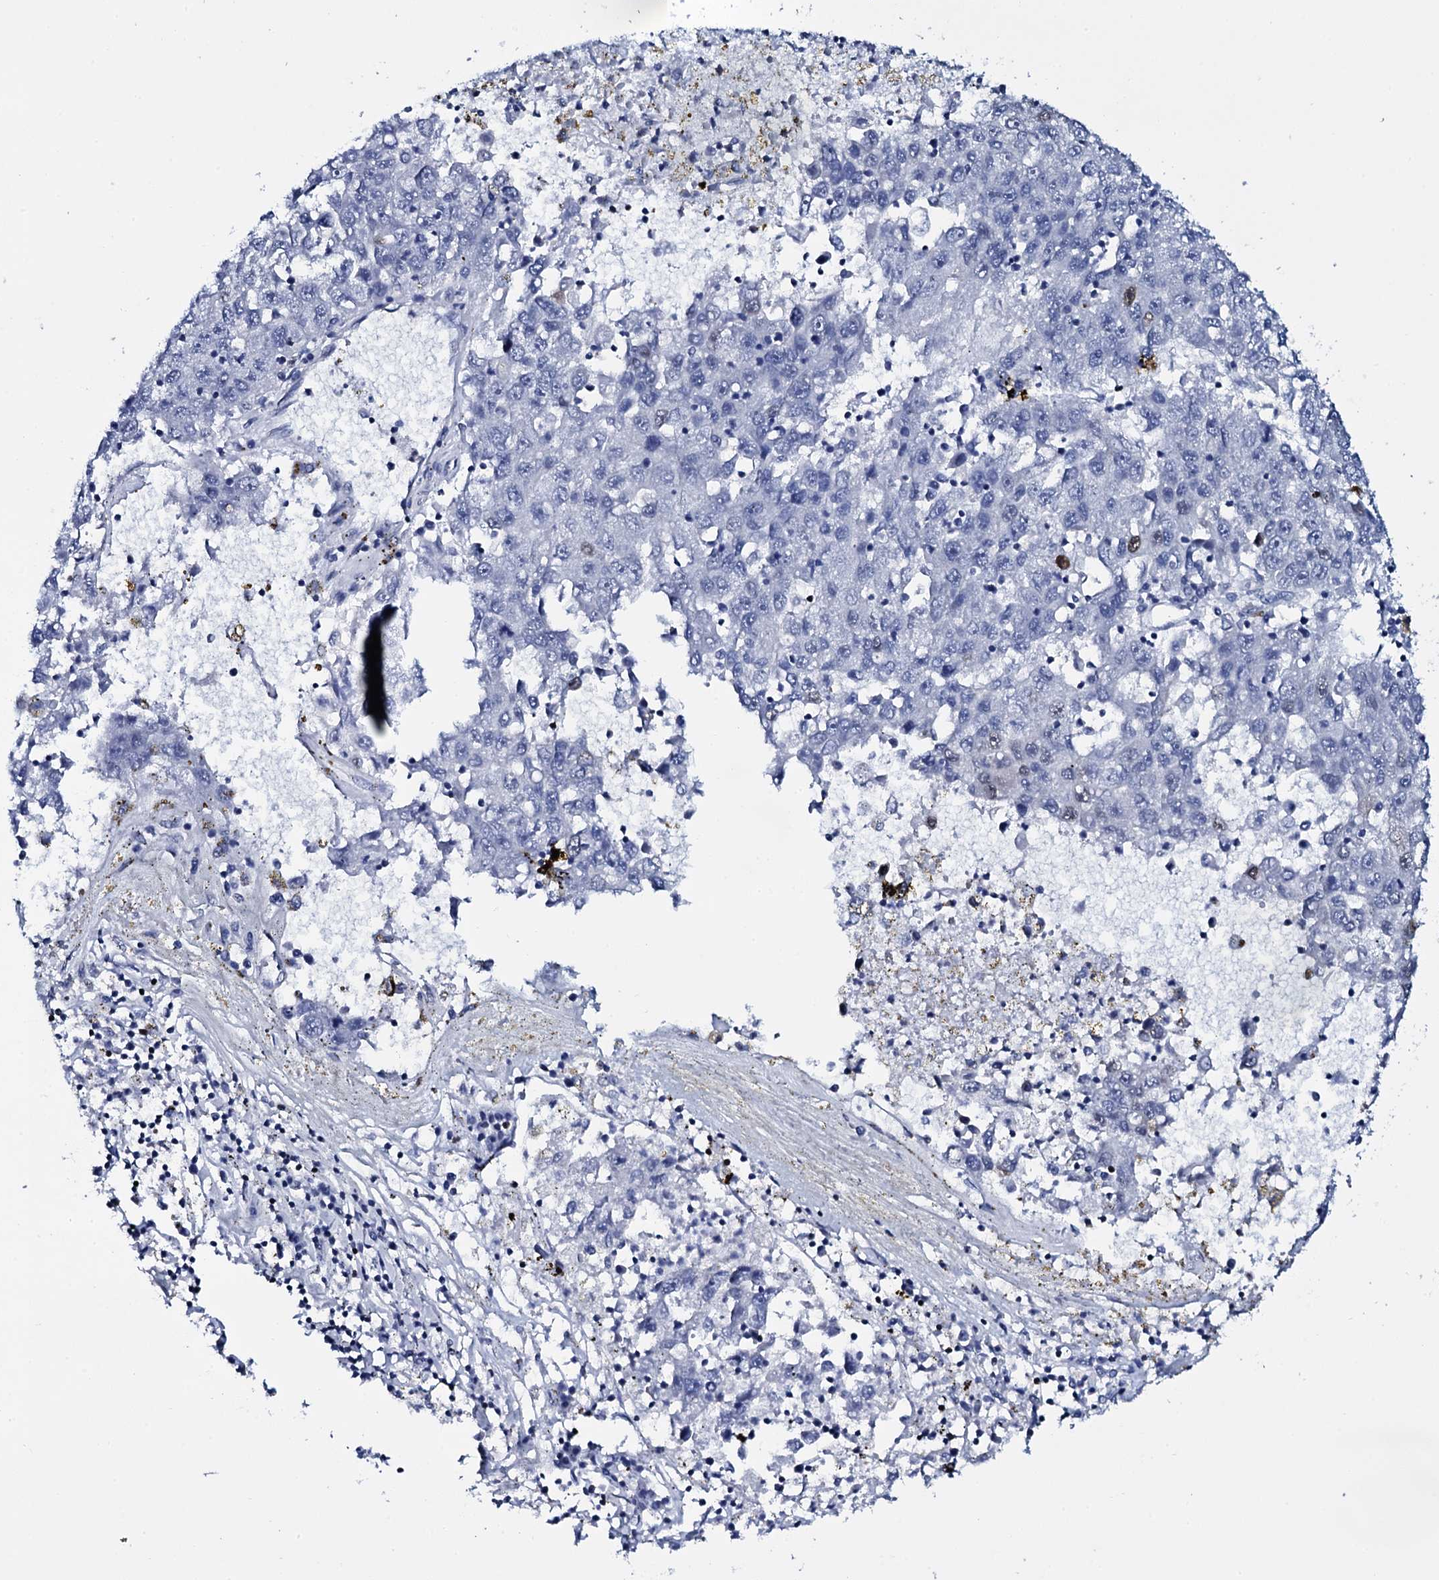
{"staining": {"intensity": "negative", "quantity": "none", "location": "none"}, "tissue": "liver cancer", "cell_type": "Tumor cells", "image_type": "cancer", "snomed": [{"axis": "morphology", "description": "Carcinoma, Hepatocellular, NOS"}, {"axis": "topography", "description": "Liver"}], "caption": "Human liver cancer (hepatocellular carcinoma) stained for a protein using IHC reveals no staining in tumor cells.", "gene": "NPM2", "patient": {"sex": "male", "age": 49}}